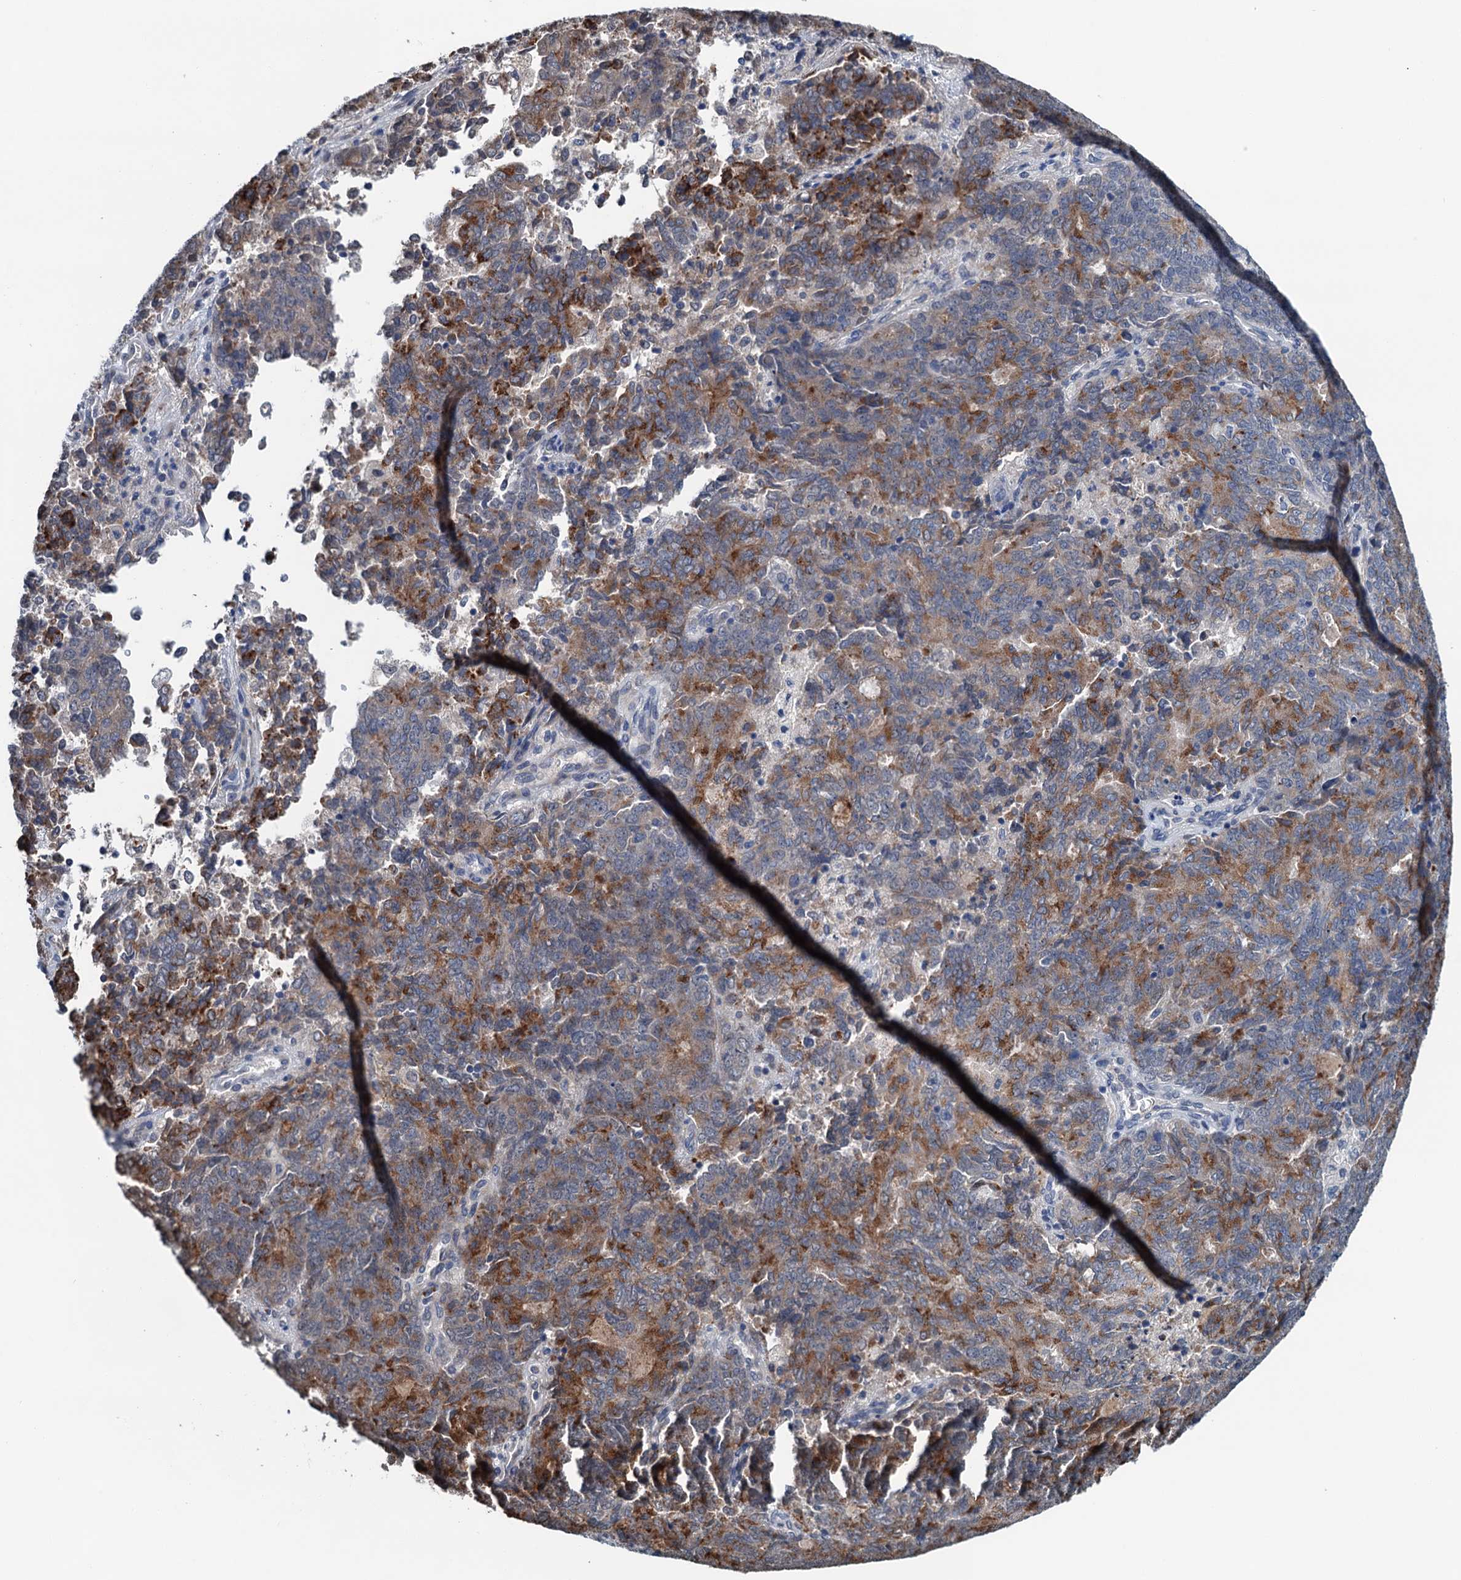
{"staining": {"intensity": "moderate", "quantity": "25%-75%", "location": "cytoplasmic/membranous"}, "tissue": "endometrial cancer", "cell_type": "Tumor cells", "image_type": "cancer", "snomed": [{"axis": "morphology", "description": "Adenocarcinoma, NOS"}, {"axis": "topography", "description": "Endometrium"}], "caption": "Immunohistochemistry (IHC) of endometrial cancer displays medium levels of moderate cytoplasmic/membranous staining in approximately 25%-75% of tumor cells.", "gene": "SHLD1", "patient": {"sex": "female", "age": 80}}